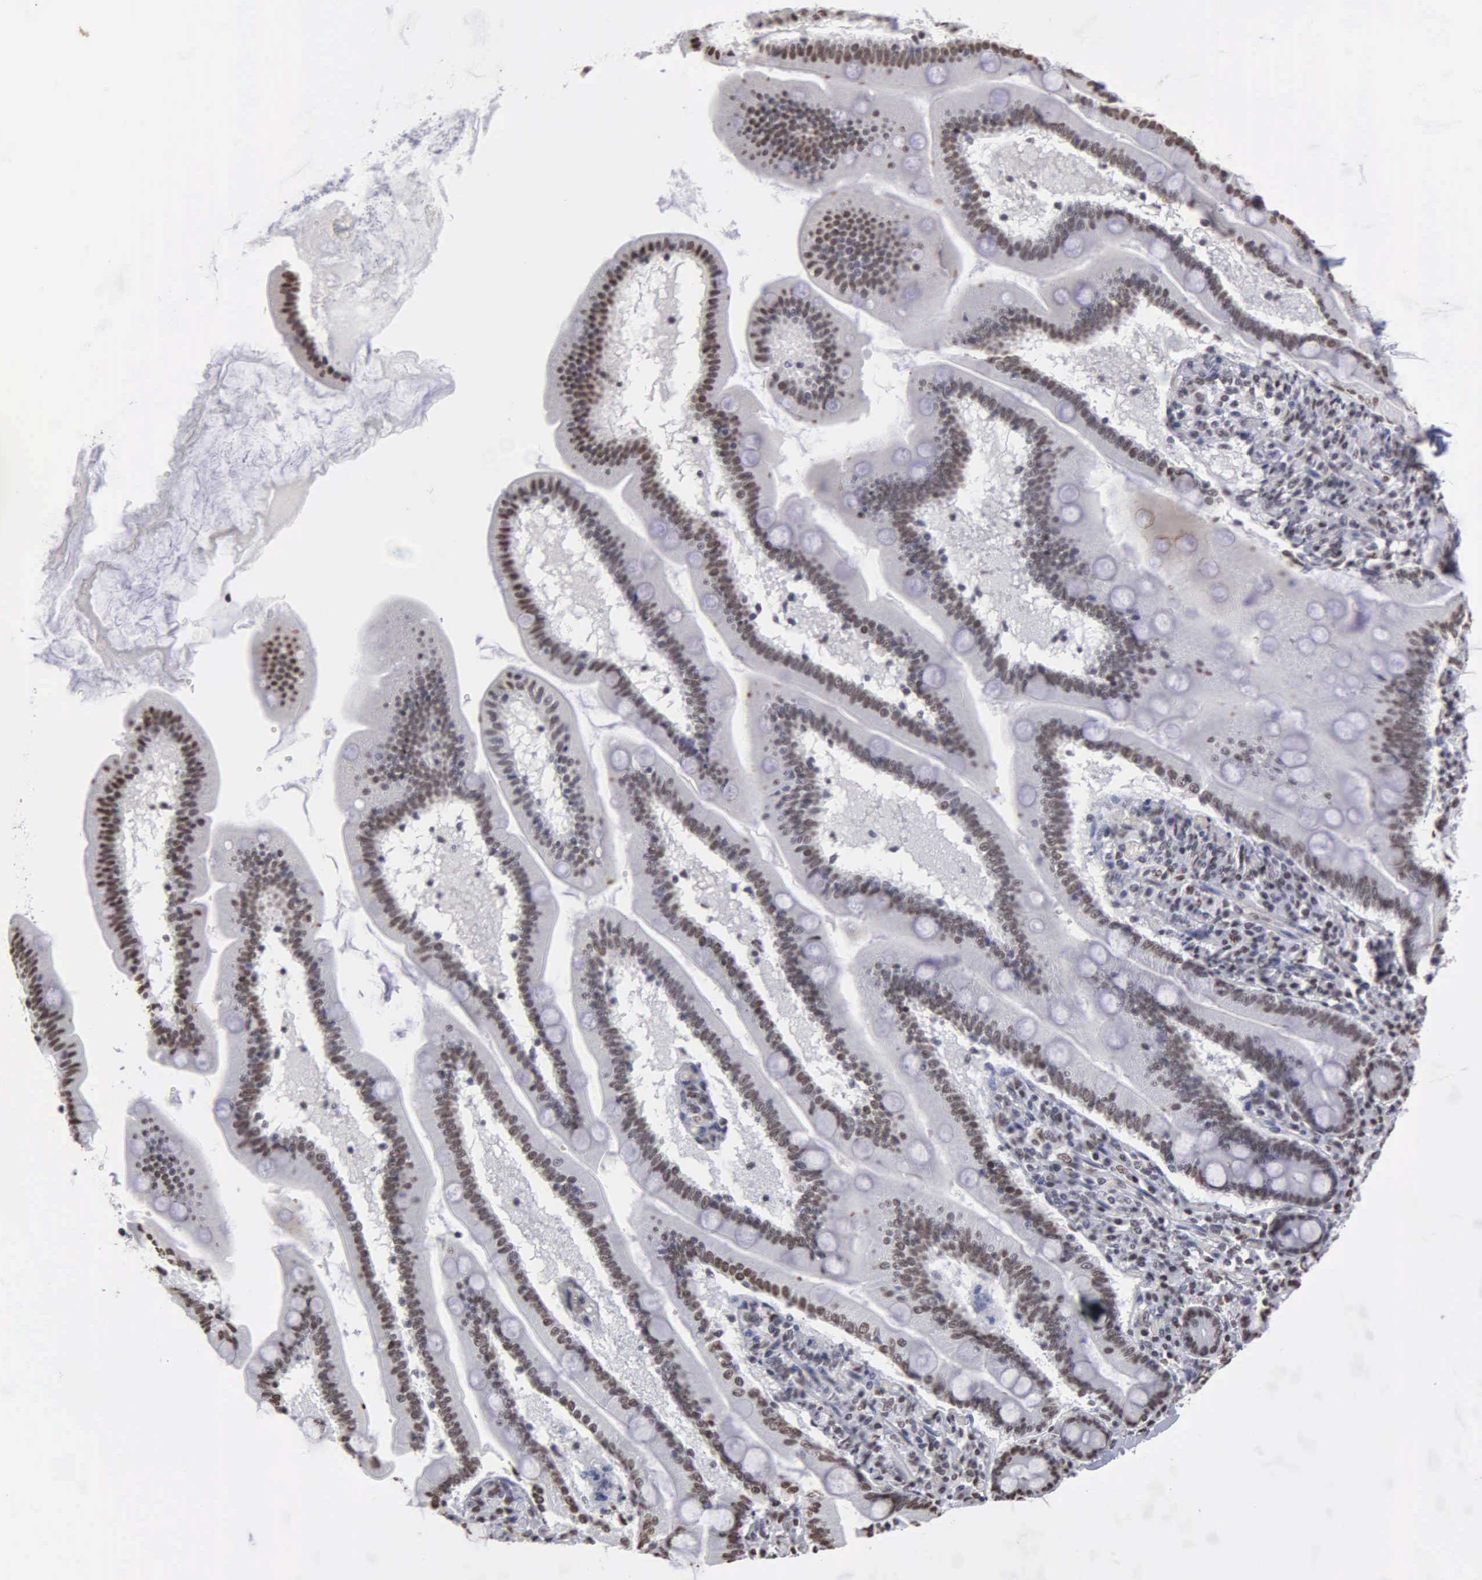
{"staining": {"intensity": "strong", "quantity": ">75%", "location": "nuclear"}, "tissue": "adipose tissue", "cell_type": "Adipocytes", "image_type": "normal", "snomed": [{"axis": "morphology", "description": "Normal tissue, NOS"}, {"axis": "topography", "description": "Duodenum"}], "caption": "Adipose tissue stained for a protein demonstrates strong nuclear positivity in adipocytes. Nuclei are stained in blue.", "gene": "CCNG1", "patient": {"sex": "male", "age": 63}}